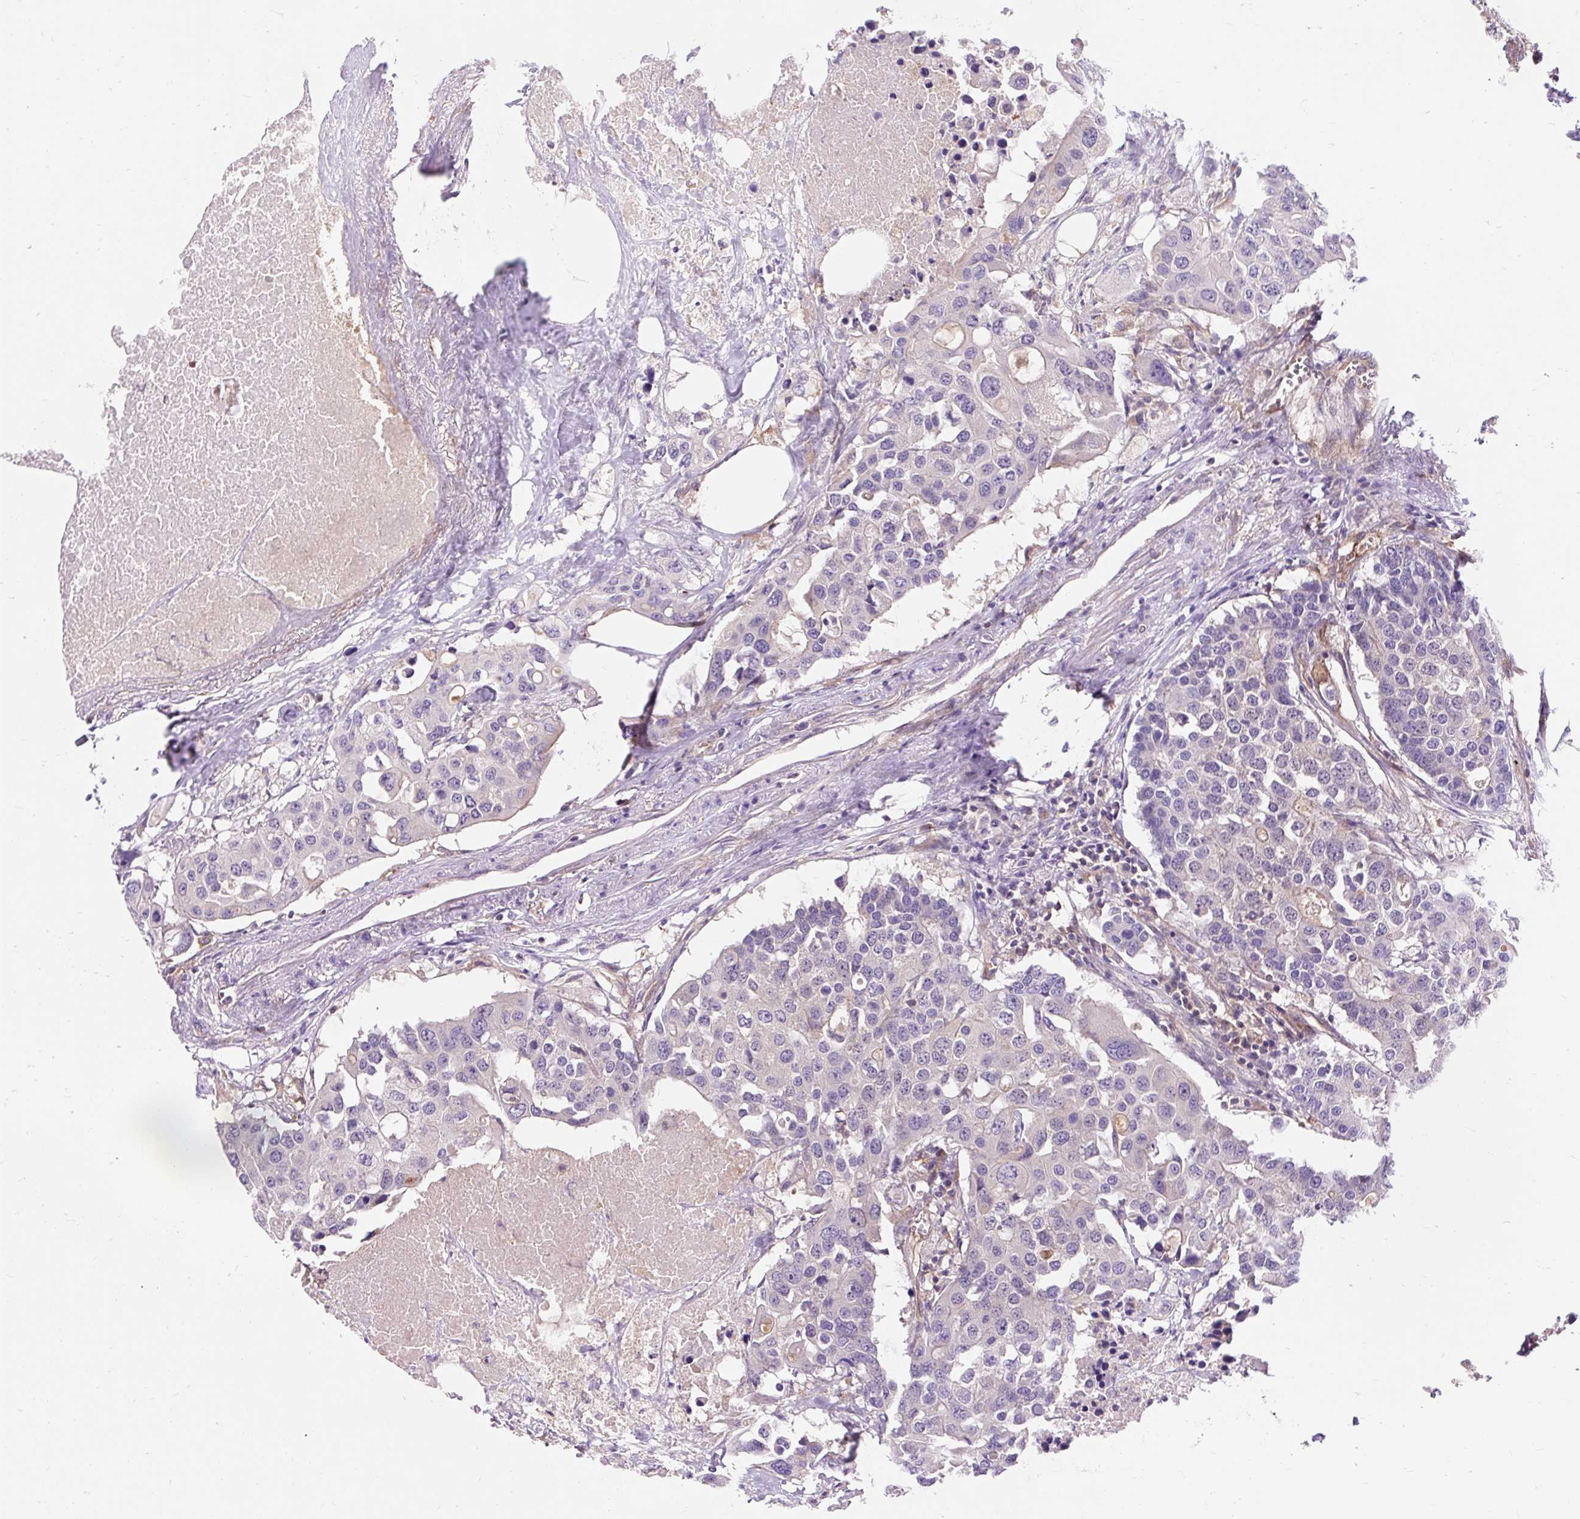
{"staining": {"intensity": "negative", "quantity": "none", "location": "none"}, "tissue": "colorectal cancer", "cell_type": "Tumor cells", "image_type": "cancer", "snomed": [{"axis": "morphology", "description": "Adenocarcinoma, NOS"}, {"axis": "topography", "description": "Colon"}], "caption": "IHC of human colorectal cancer exhibits no staining in tumor cells.", "gene": "PCDHGB3", "patient": {"sex": "male", "age": 77}}